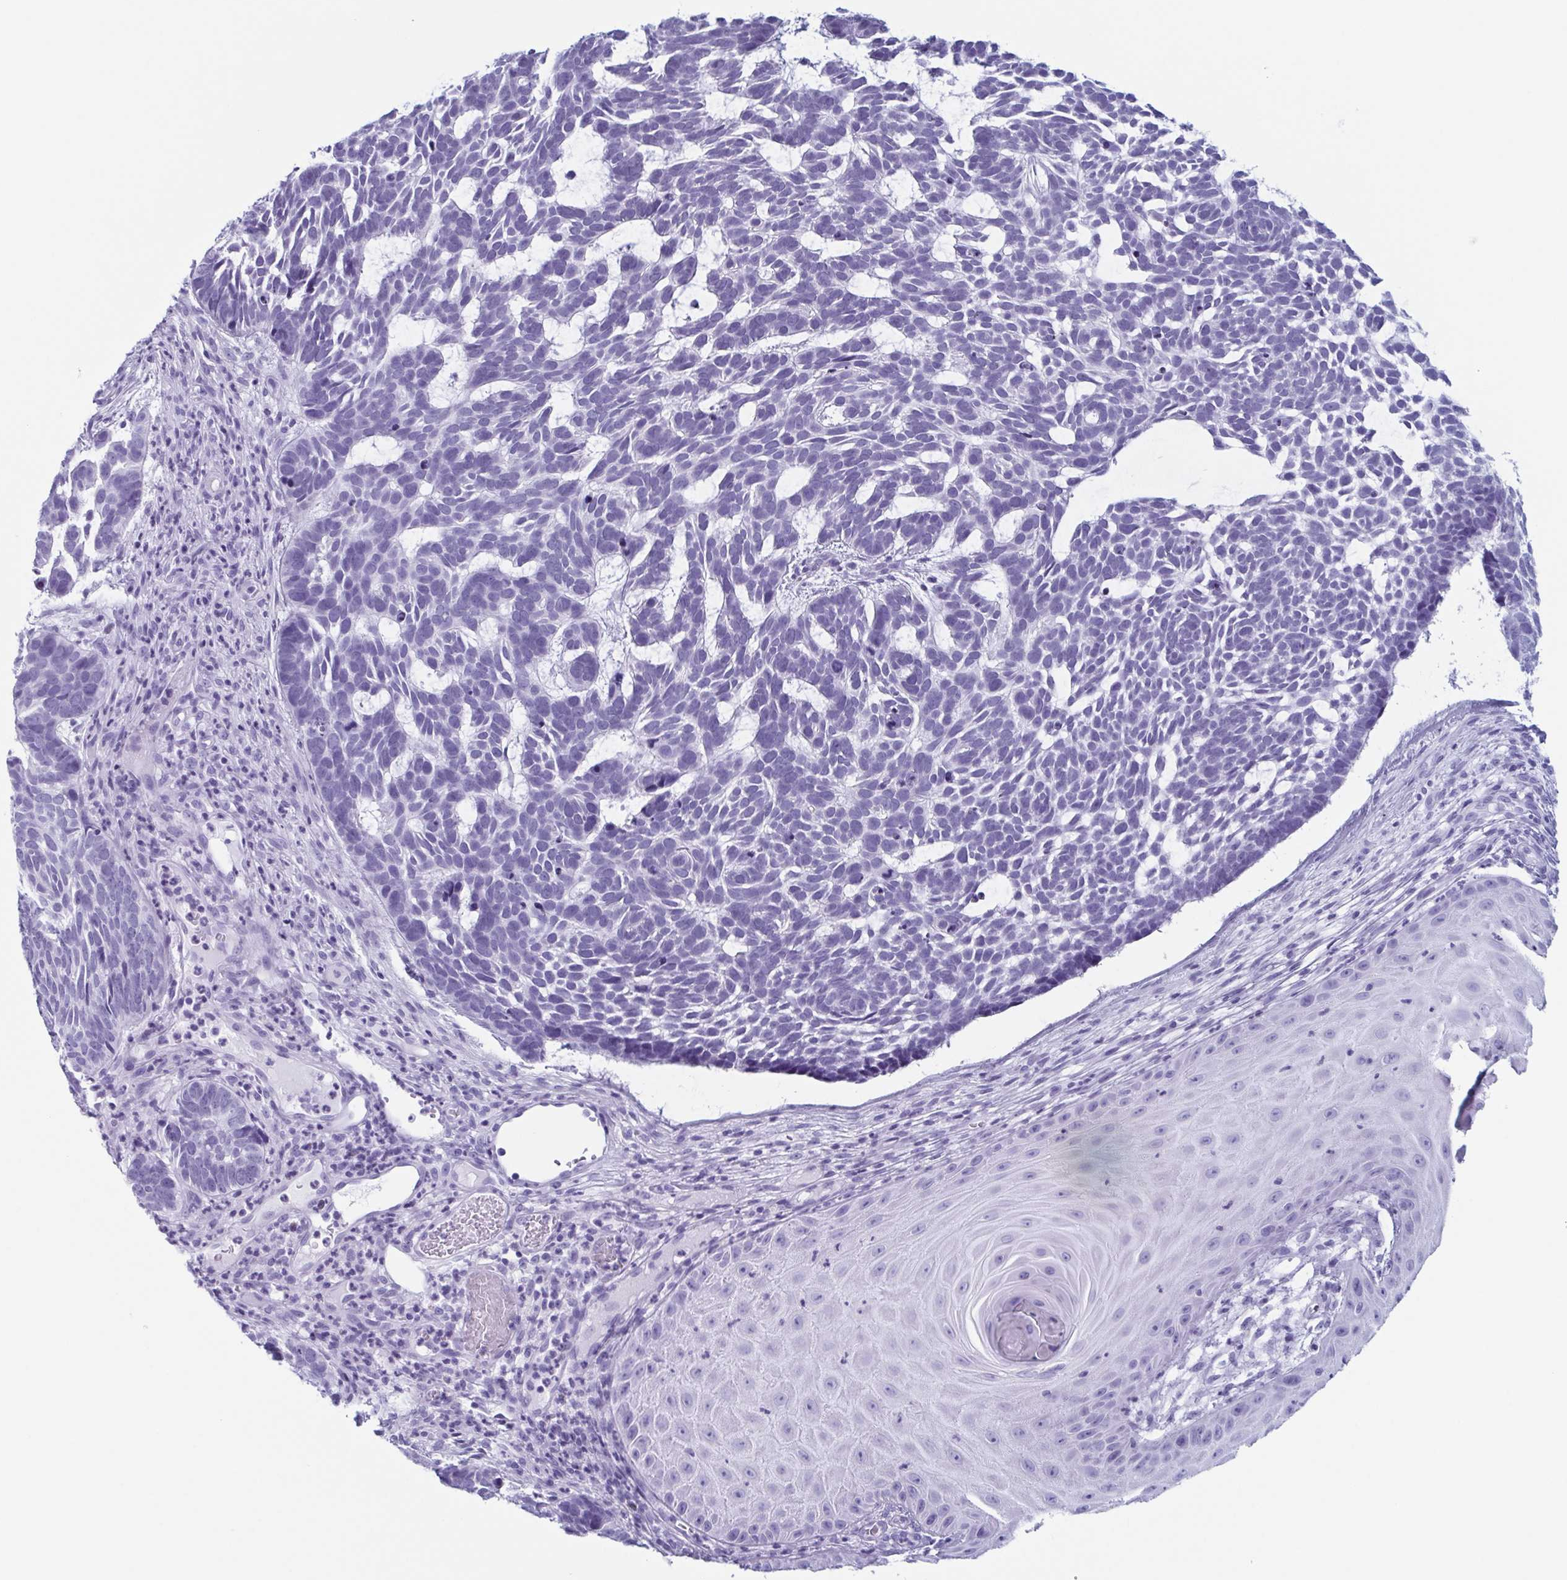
{"staining": {"intensity": "negative", "quantity": "none", "location": "none"}, "tissue": "skin cancer", "cell_type": "Tumor cells", "image_type": "cancer", "snomed": [{"axis": "morphology", "description": "Basal cell carcinoma"}, {"axis": "topography", "description": "Skin"}], "caption": "Immunohistochemistry (IHC) of skin cancer (basal cell carcinoma) shows no positivity in tumor cells.", "gene": "ENKUR", "patient": {"sex": "male", "age": 78}}